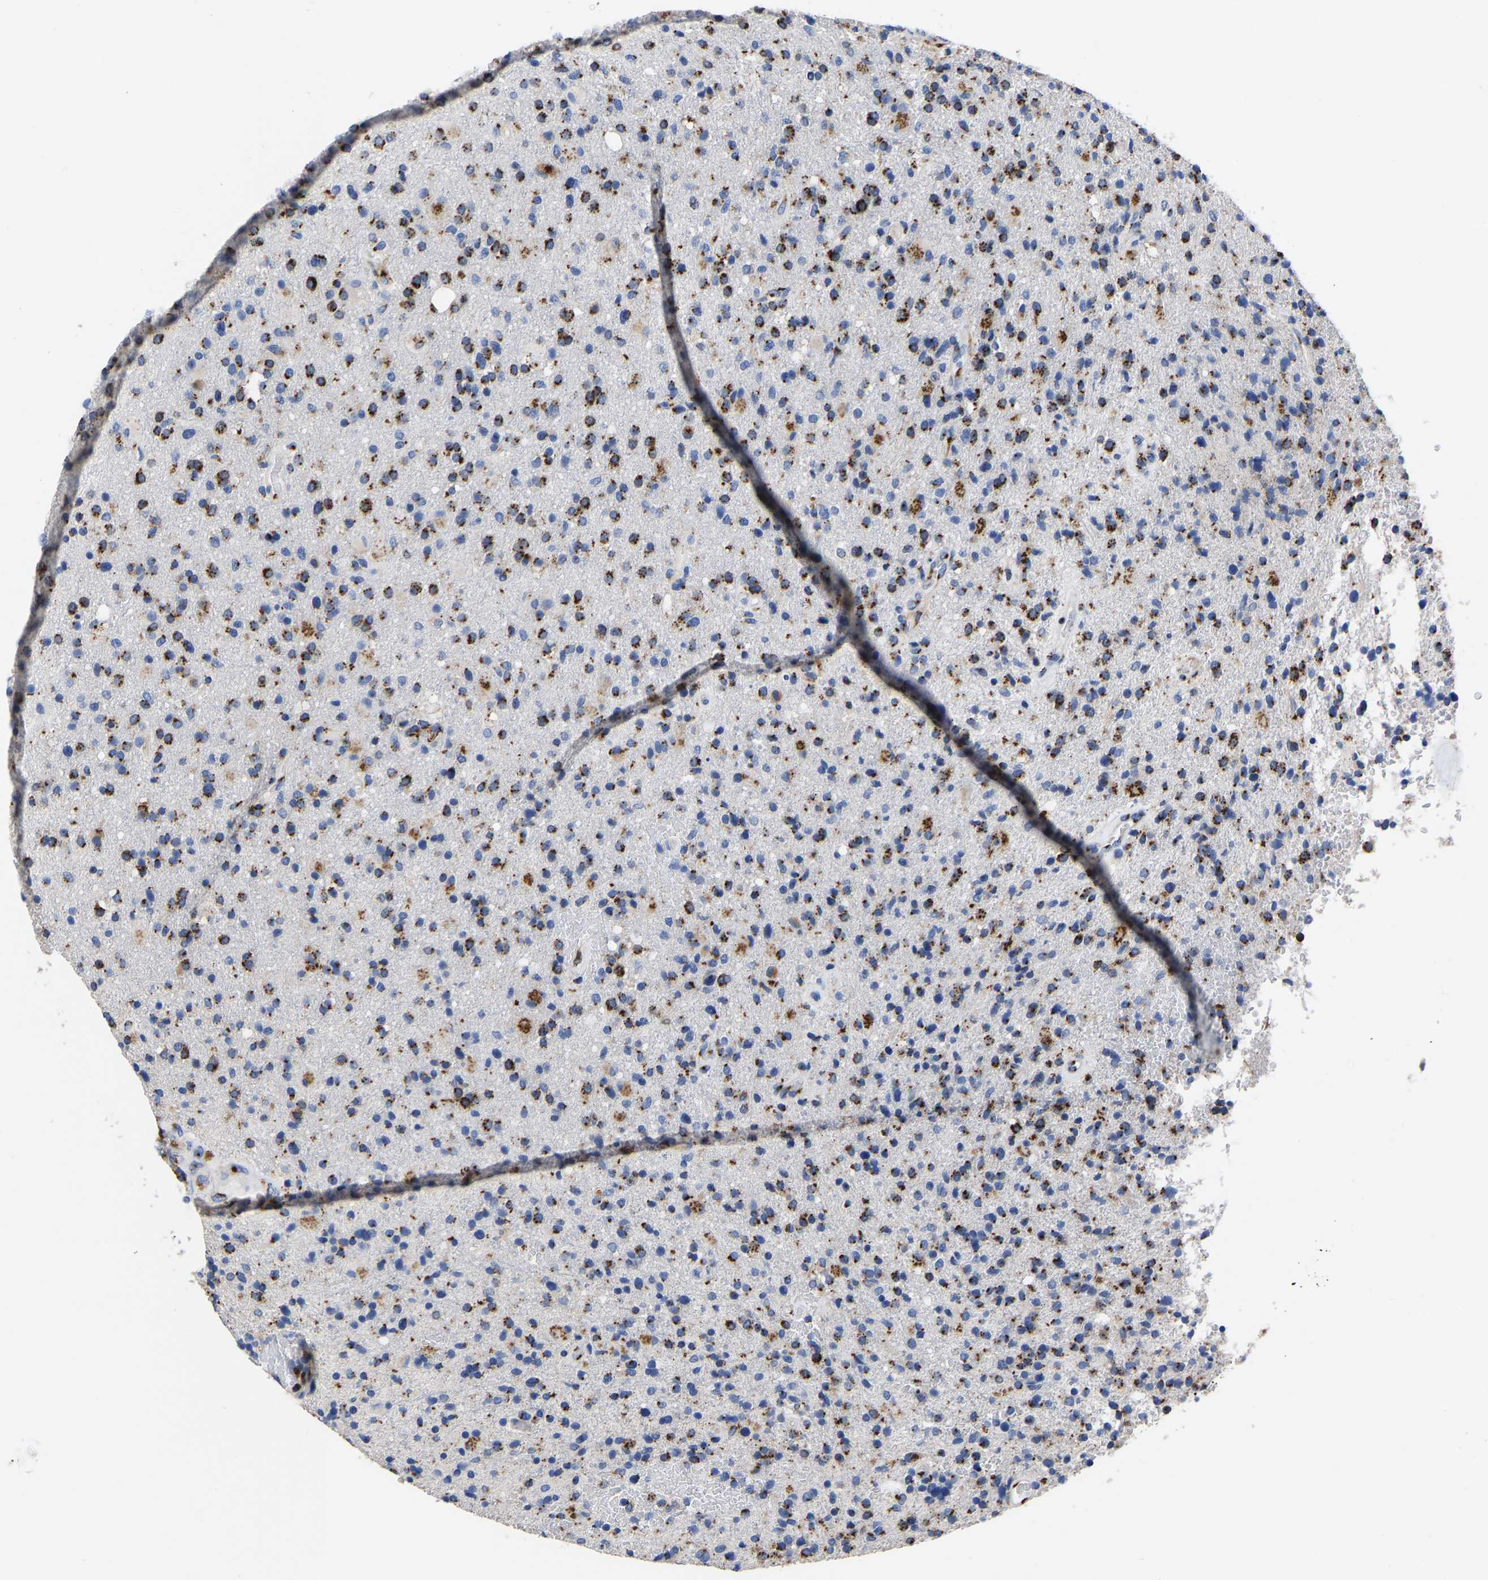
{"staining": {"intensity": "strong", "quantity": "25%-75%", "location": "cytoplasmic/membranous"}, "tissue": "glioma", "cell_type": "Tumor cells", "image_type": "cancer", "snomed": [{"axis": "morphology", "description": "Glioma, malignant, High grade"}, {"axis": "topography", "description": "Brain"}], "caption": "DAB (3,3'-diaminobenzidine) immunohistochemical staining of glioma exhibits strong cytoplasmic/membranous protein expression in approximately 25%-75% of tumor cells. (DAB (3,3'-diaminobenzidine) IHC, brown staining for protein, blue staining for nuclei).", "gene": "TMEM87A", "patient": {"sex": "male", "age": 72}}